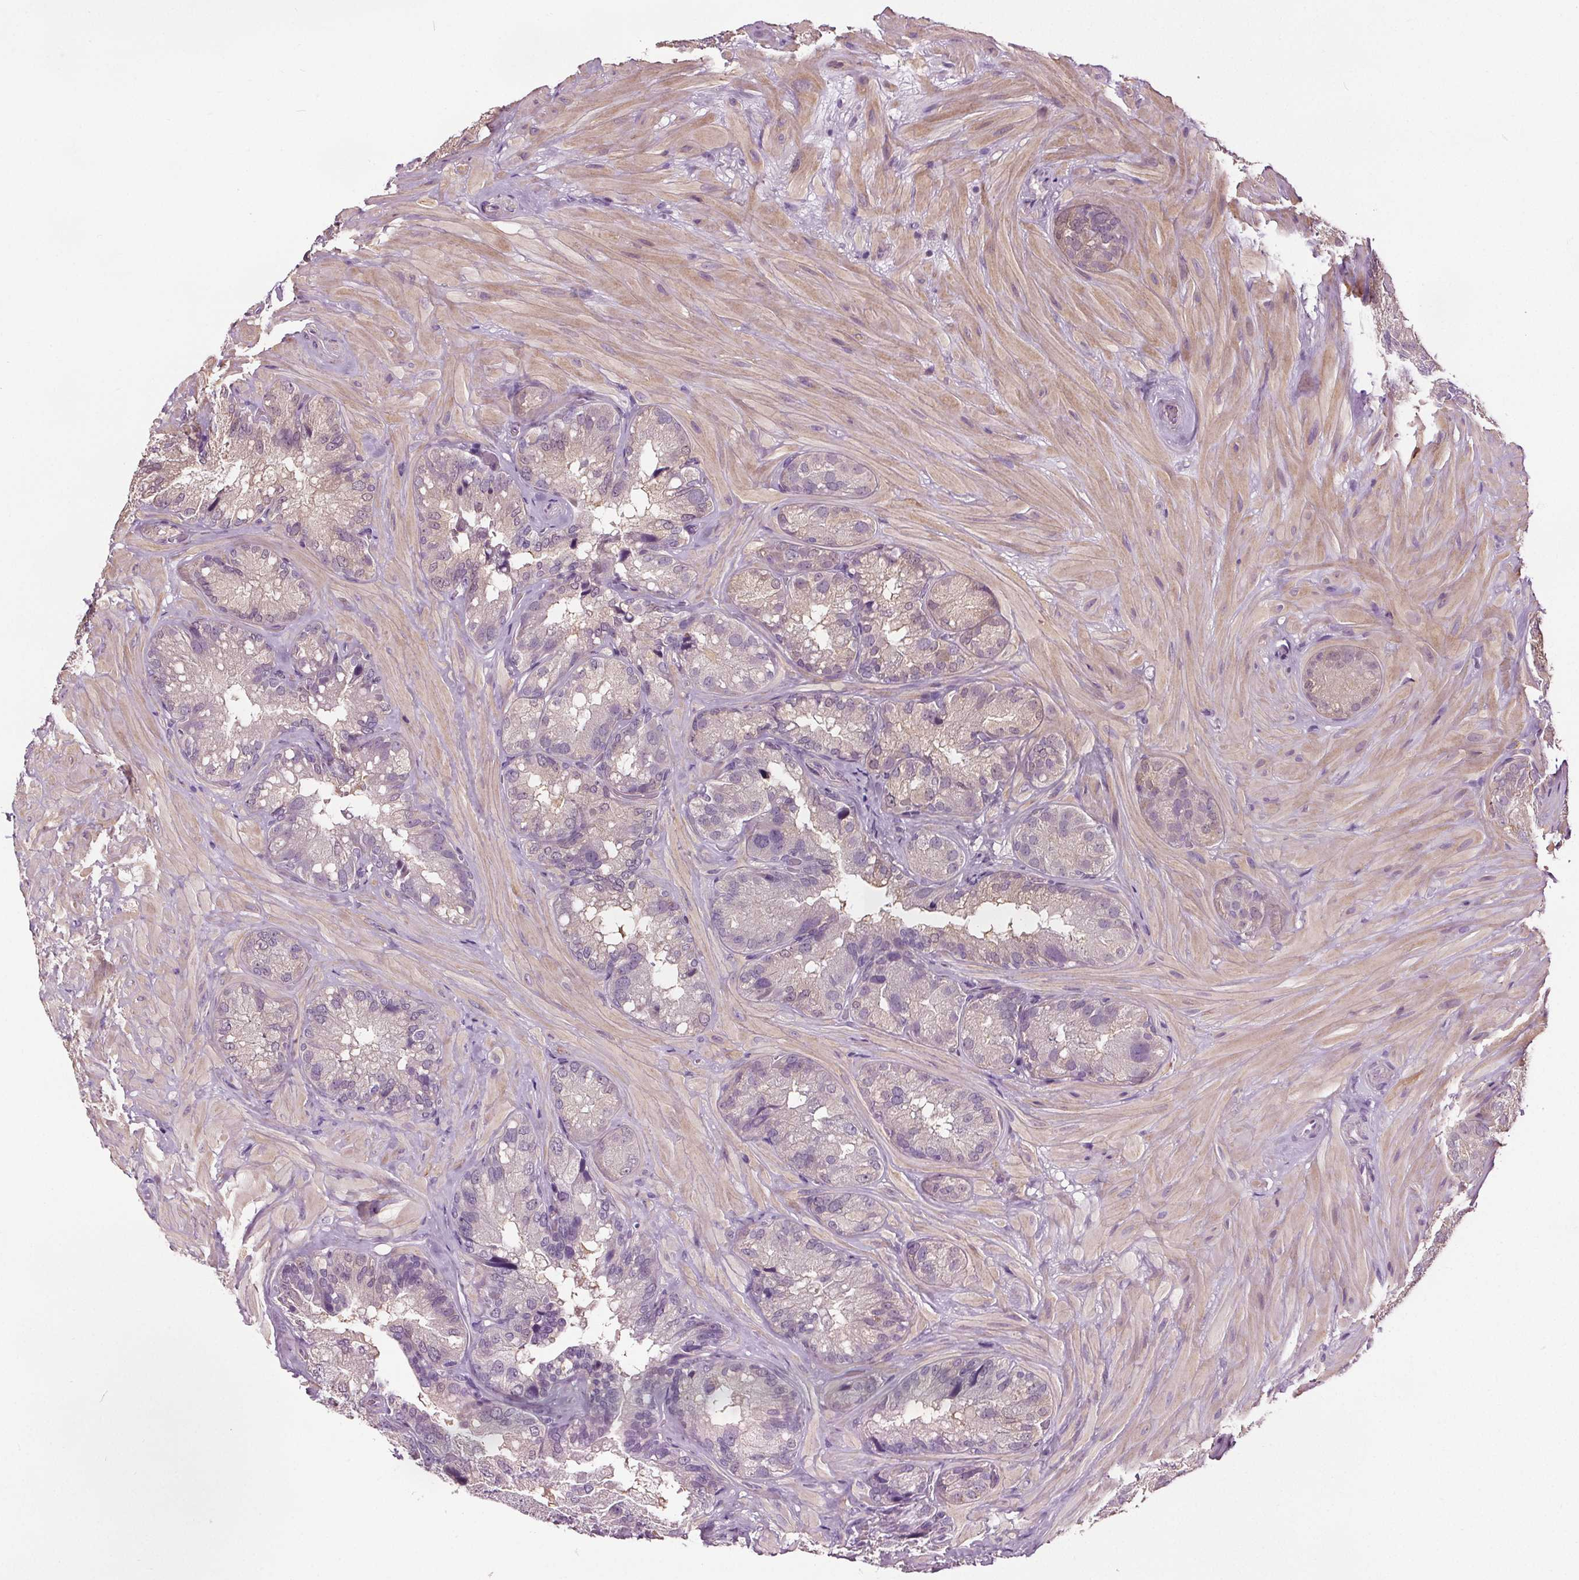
{"staining": {"intensity": "negative", "quantity": "none", "location": "none"}, "tissue": "seminal vesicle", "cell_type": "Glandular cells", "image_type": "normal", "snomed": [{"axis": "morphology", "description": "Normal tissue, NOS"}, {"axis": "topography", "description": "Seminal veicle"}], "caption": "Immunohistochemical staining of unremarkable human seminal vesicle displays no significant staining in glandular cells.", "gene": "RASA1", "patient": {"sex": "male", "age": 60}}